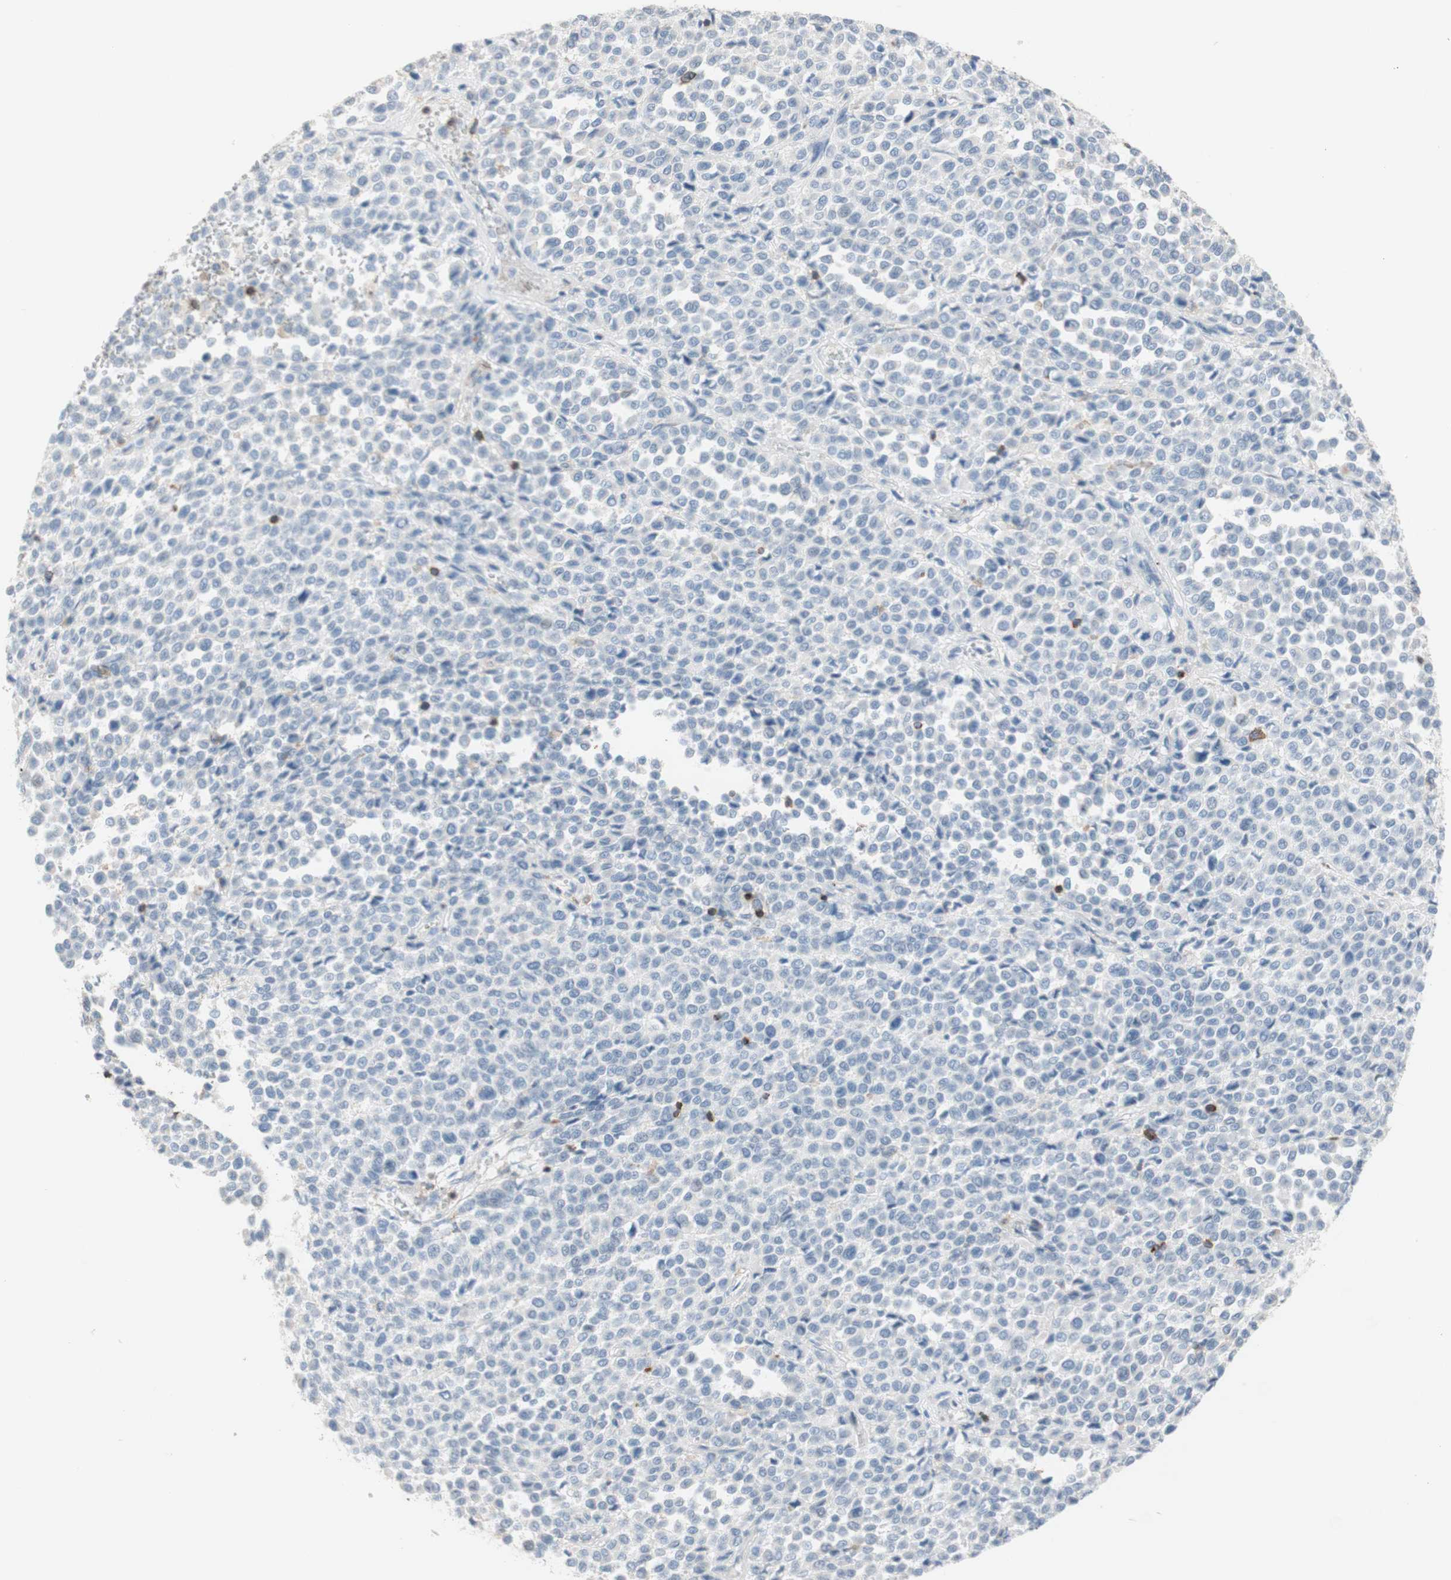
{"staining": {"intensity": "negative", "quantity": "none", "location": "none"}, "tissue": "melanoma", "cell_type": "Tumor cells", "image_type": "cancer", "snomed": [{"axis": "morphology", "description": "Malignant melanoma, Metastatic site"}, {"axis": "topography", "description": "Pancreas"}], "caption": "This is a image of immunohistochemistry staining of melanoma, which shows no positivity in tumor cells.", "gene": "SPINK6", "patient": {"sex": "female", "age": 30}}